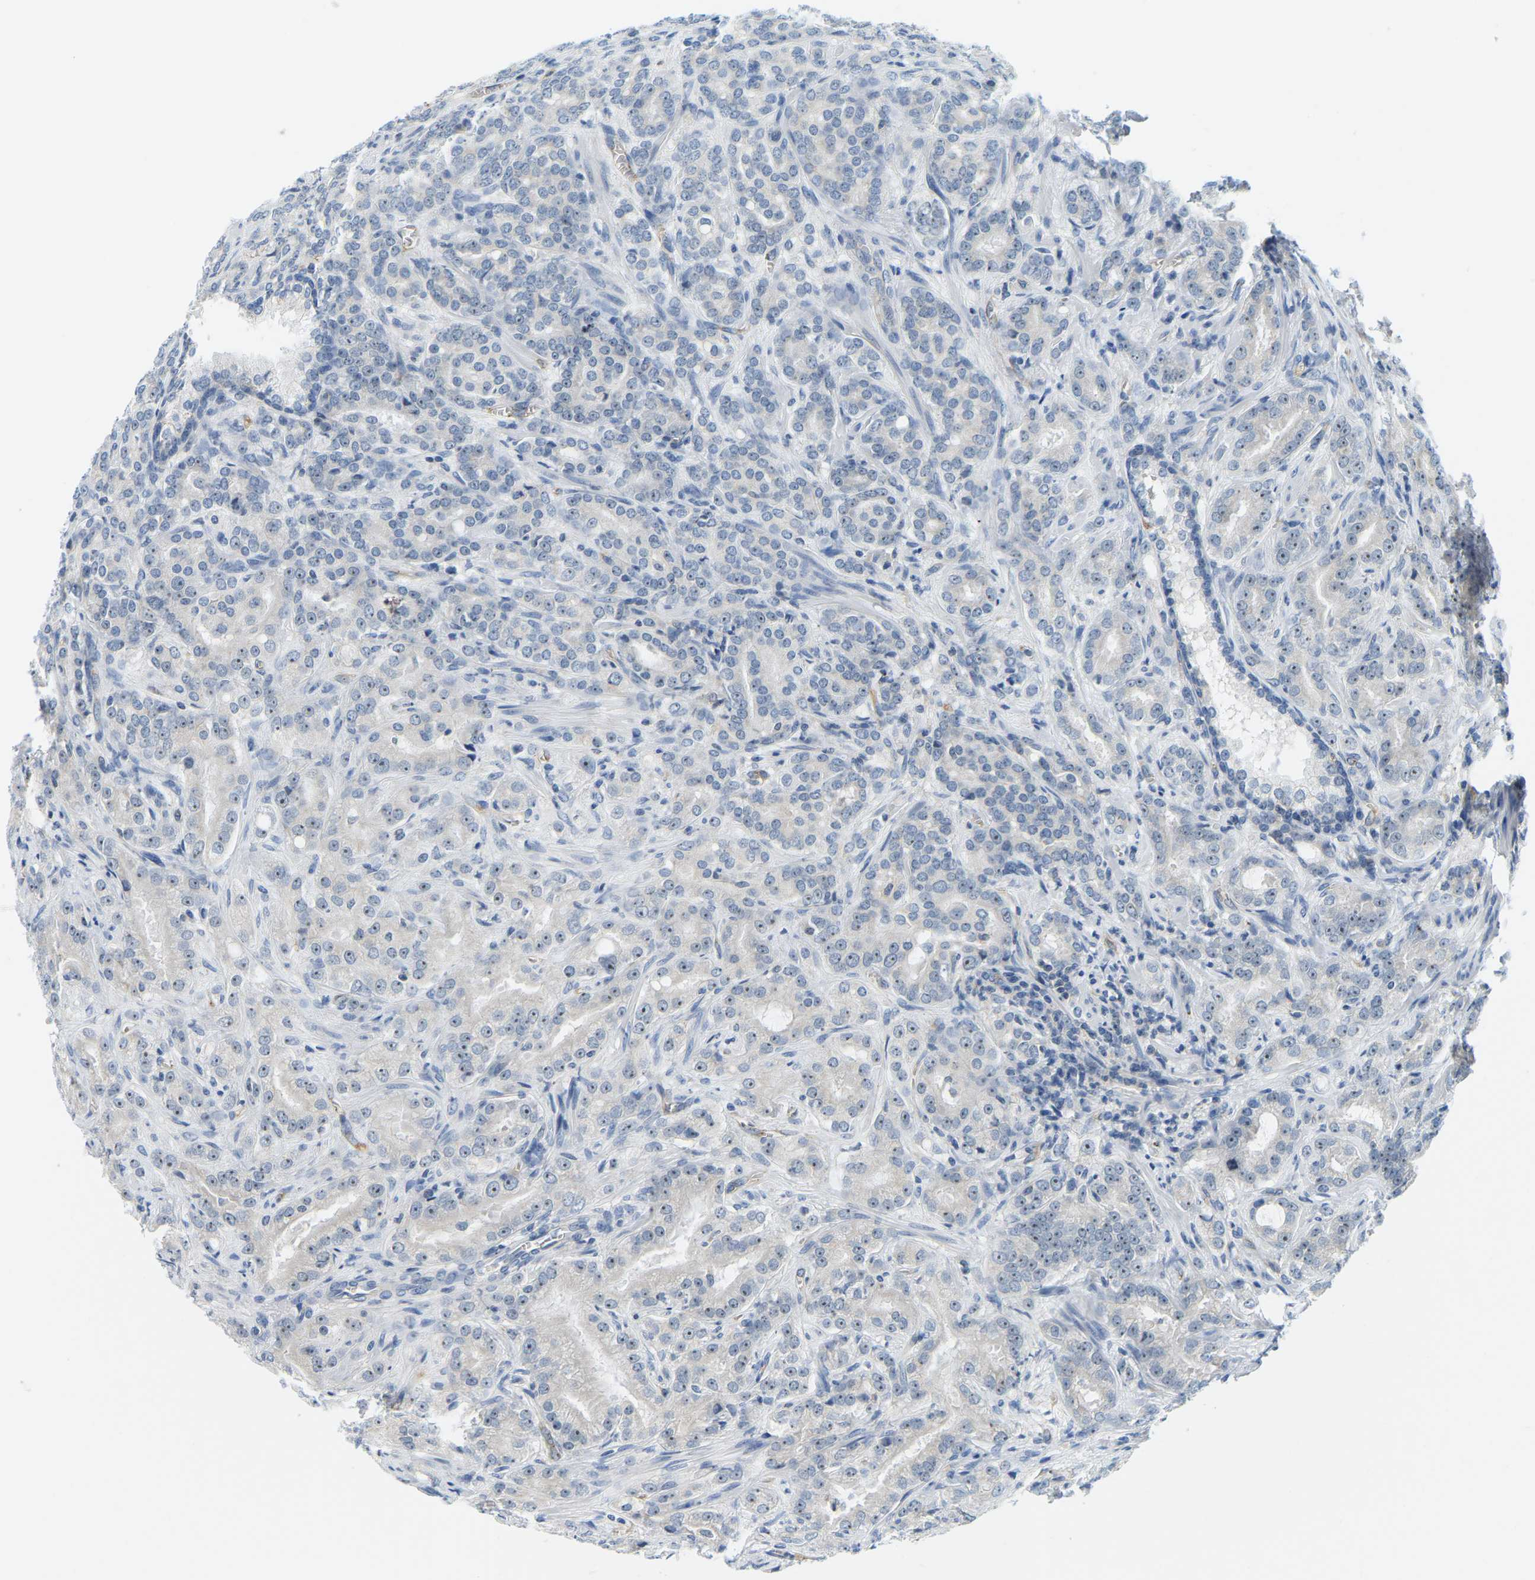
{"staining": {"intensity": "weak", "quantity": "25%-75%", "location": "nuclear"}, "tissue": "prostate cancer", "cell_type": "Tumor cells", "image_type": "cancer", "snomed": [{"axis": "morphology", "description": "Adenocarcinoma, High grade"}, {"axis": "topography", "description": "Prostate"}], "caption": "Protein staining of prostate cancer tissue reveals weak nuclear expression in approximately 25%-75% of tumor cells.", "gene": "RRP1", "patient": {"sex": "male", "age": 64}}